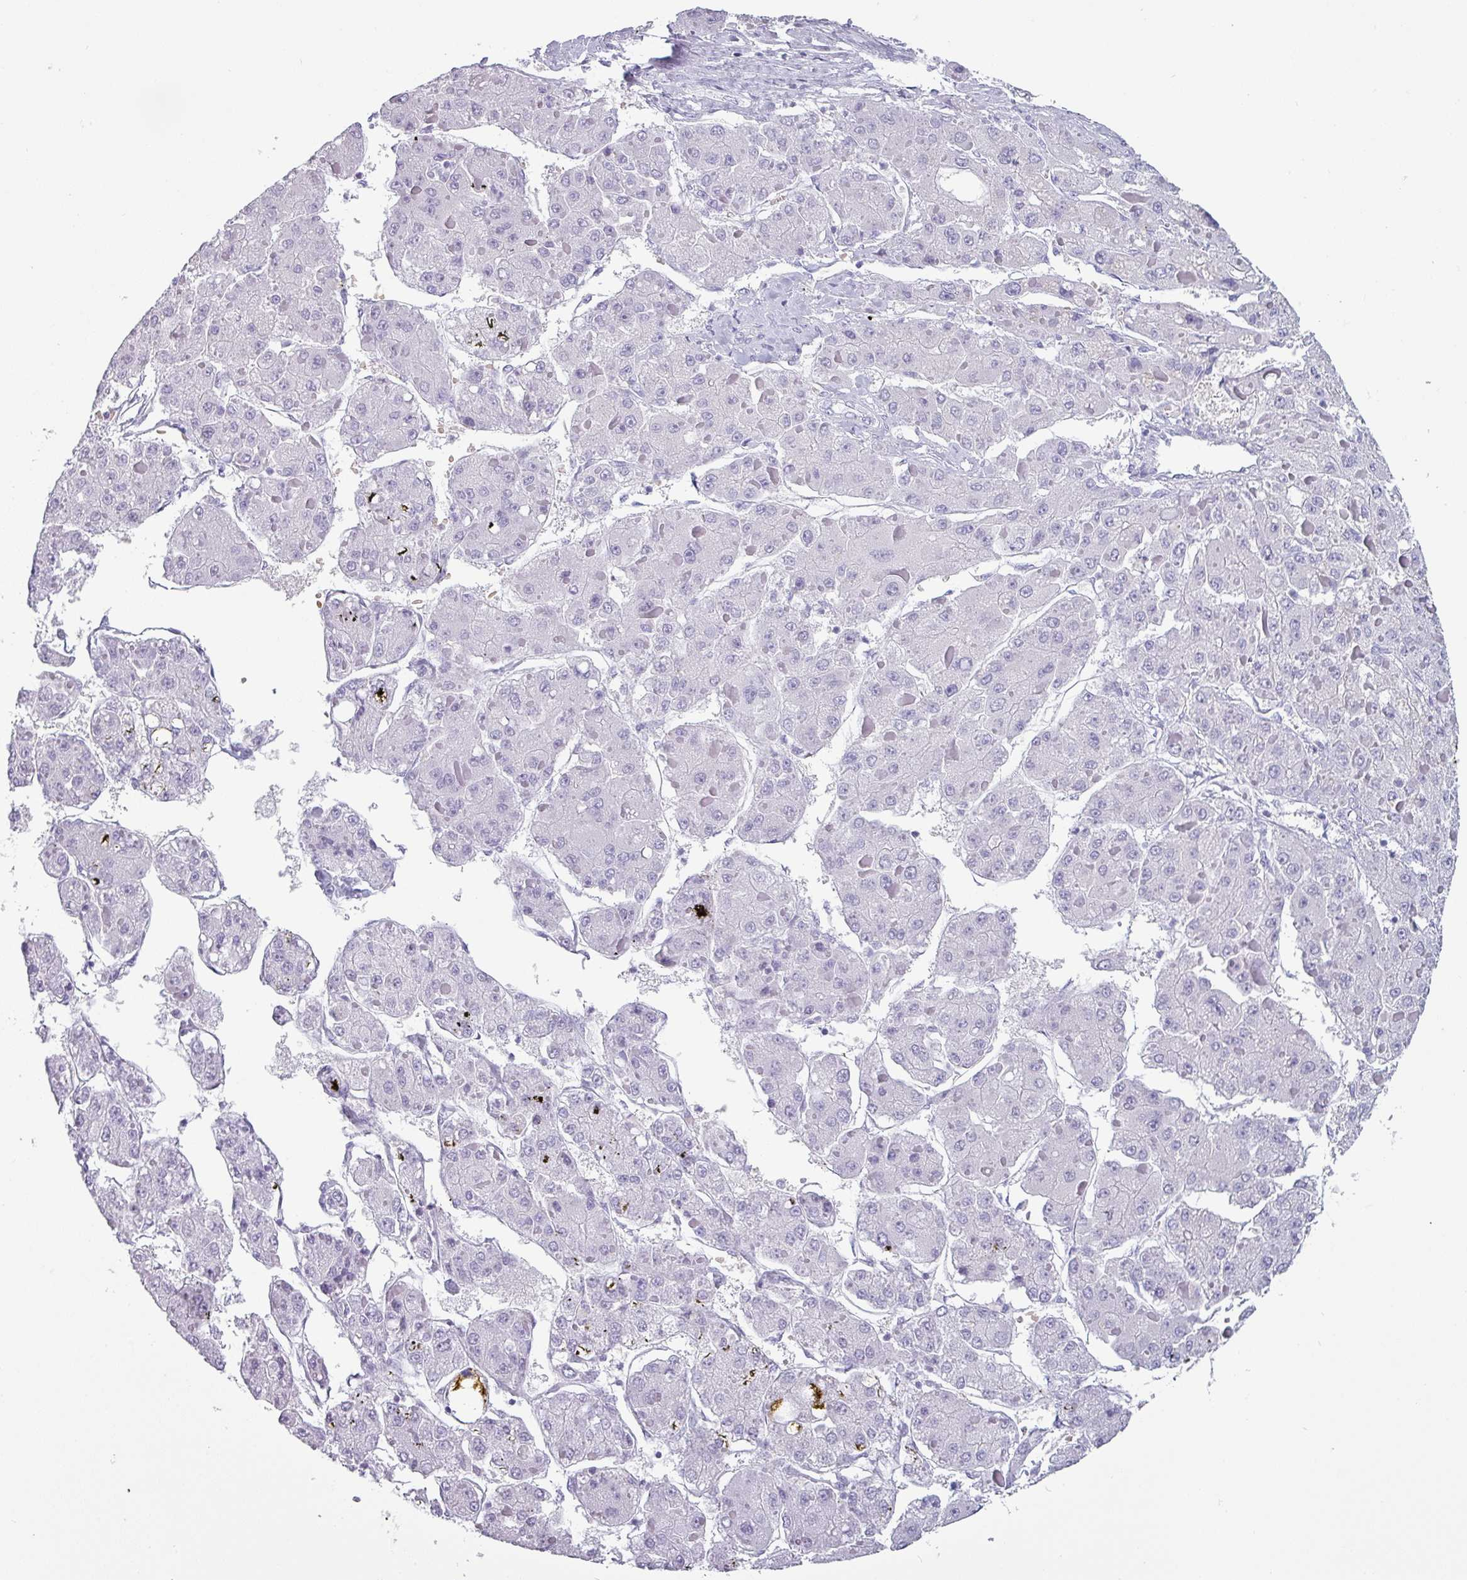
{"staining": {"intensity": "negative", "quantity": "none", "location": "none"}, "tissue": "liver cancer", "cell_type": "Tumor cells", "image_type": "cancer", "snomed": [{"axis": "morphology", "description": "Carcinoma, Hepatocellular, NOS"}, {"axis": "topography", "description": "Liver"}], "caption": "This is an immunohistochemistry photomicrograph of human hepatocellular carcinoma (liver). There is no staining in tumor cells.", "gene": "CRYBB2", "patient": {"sex": "female", "age": 73}}